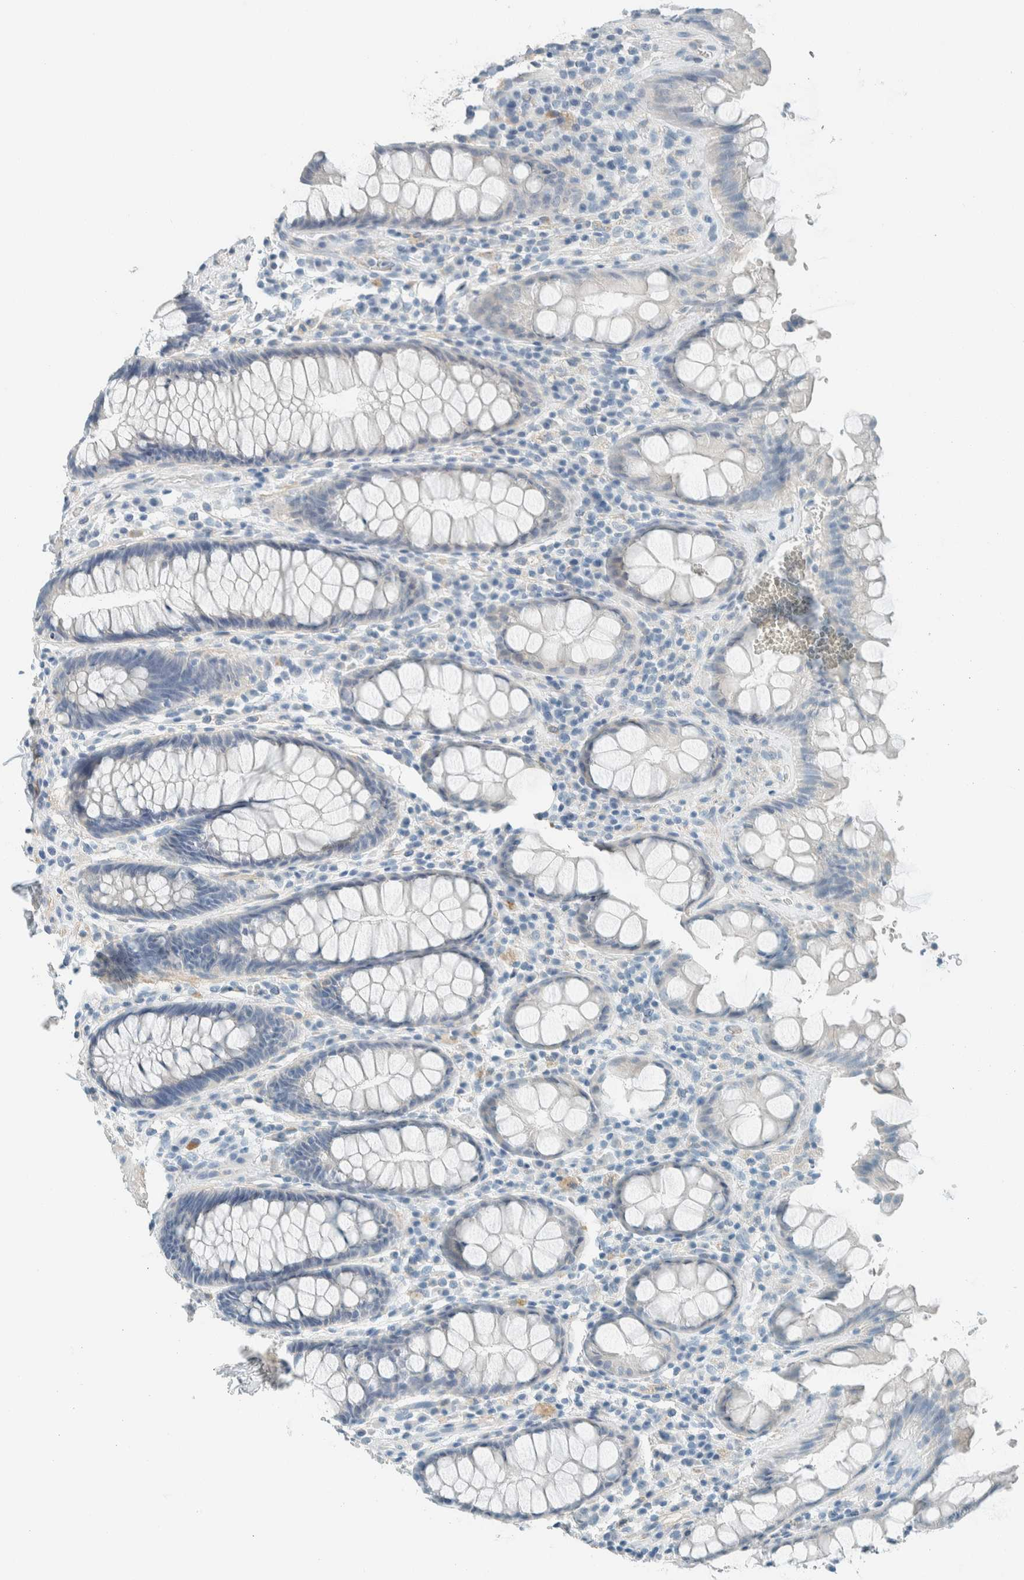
{"staining": {"intensity": "negative", "quantity": "none", "location": "none"}, "tissue": "rectum", "cell_type": "Glandular cells", "image_type": "normal", "snomed": [{"axis": "morphology", "description": "Normal tissue, NOS"}, {"axis": "topography", "description": "Rectum"}], "caption": "IHC of unremarkable rectum reveals no positivity in glandular cells.", "gene": "SLFN12", "patient": {"sex": "male", "age": 64}}